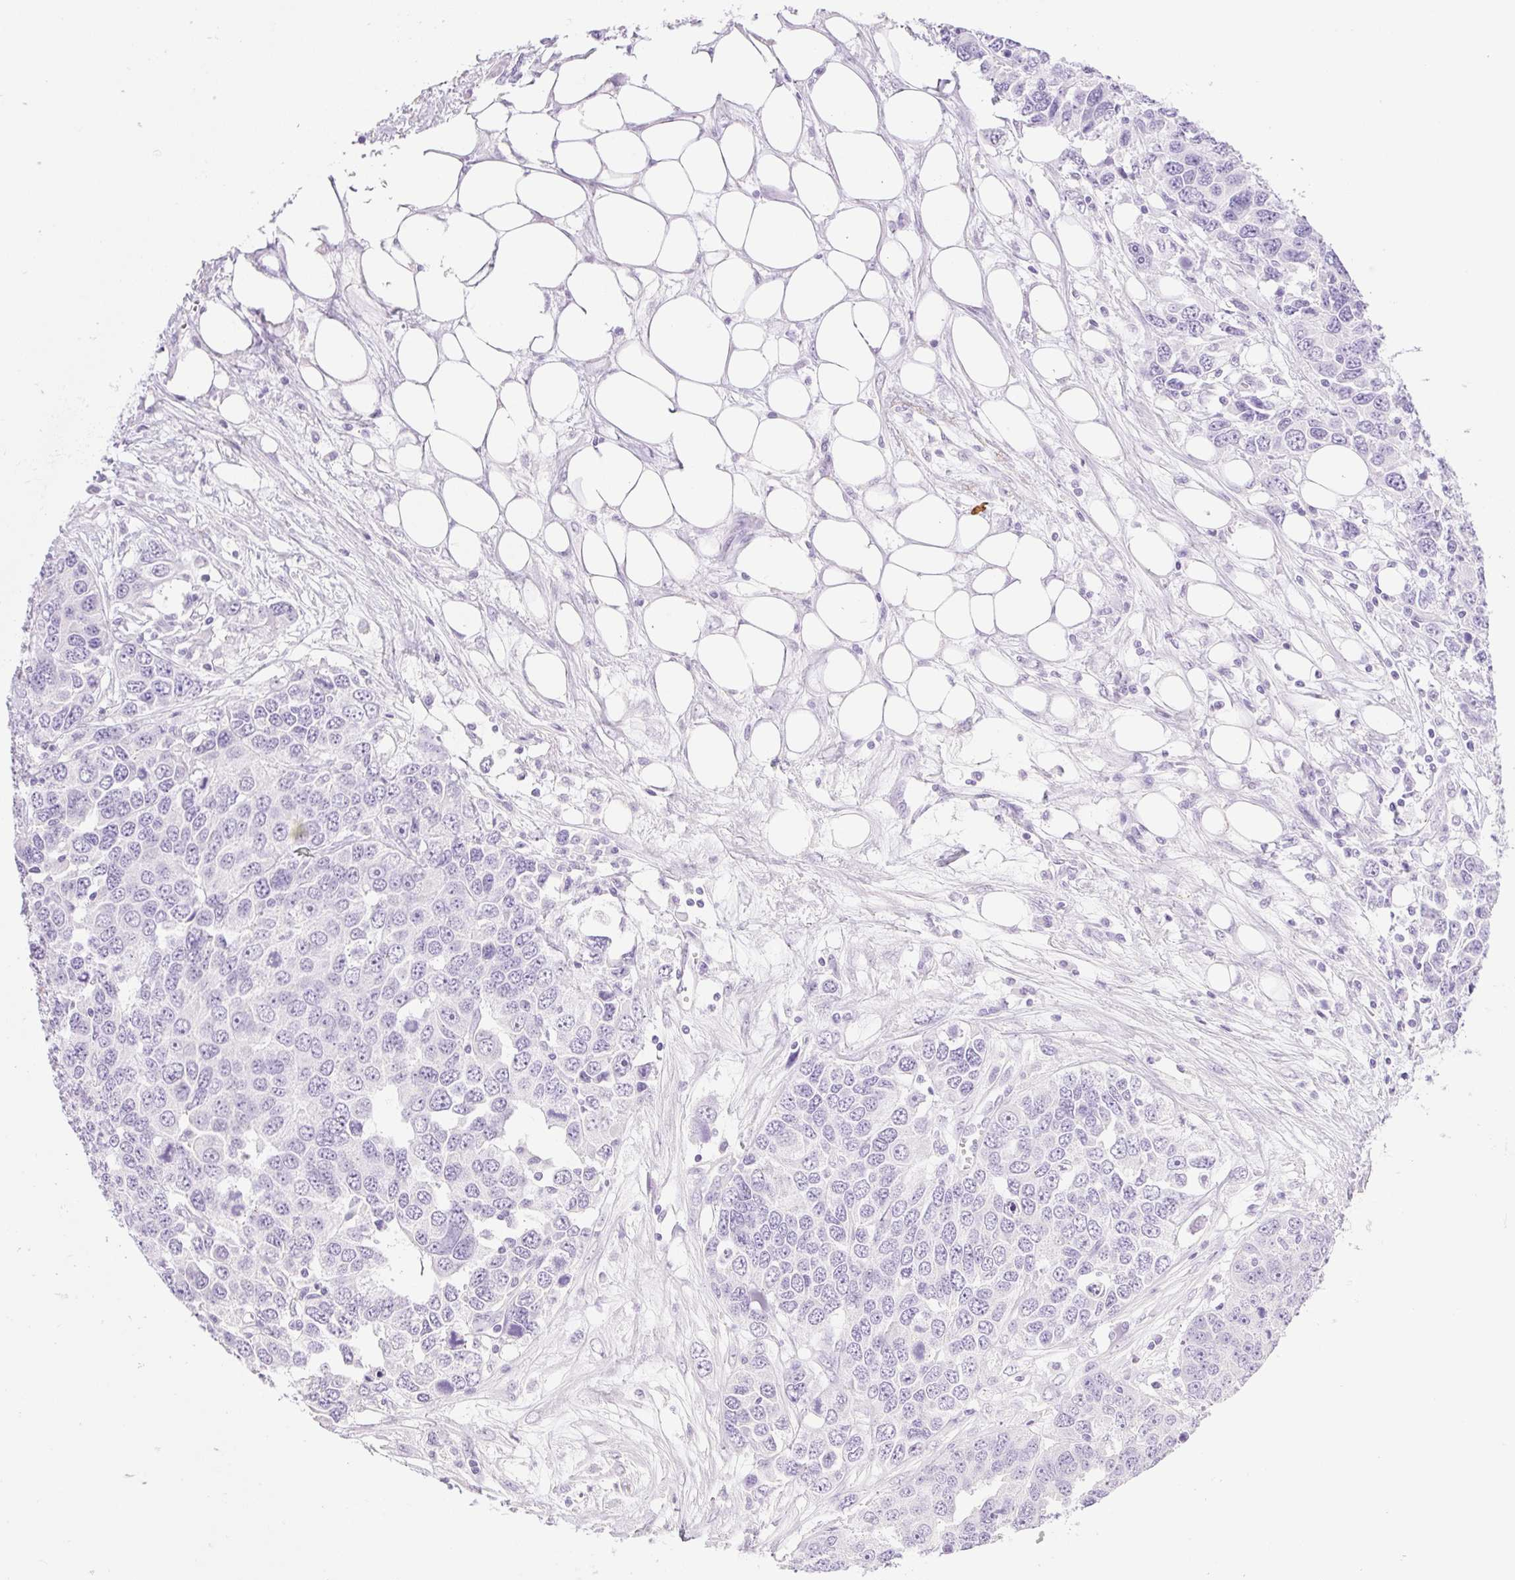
{"staining": {"intensity": "negative", "quantity": "none", "location": "none"}, "tissue": "ovarian cancer", "cell_type": "Tumor cells", "image_type": "cancer", "snomed": [{"axis": "morphology", "description": "Cystadenocarcinoma, serous, NOS"}, {"axis": "topography", "description": "Ovary"}], "caption": "Serous cystadenocarcinoma (ovarian) stained for a protein using immunohistochemistry reveals no expression tumor cells.", "gene": "SP140L", "patient": {"sex": "female", "age": 76}}